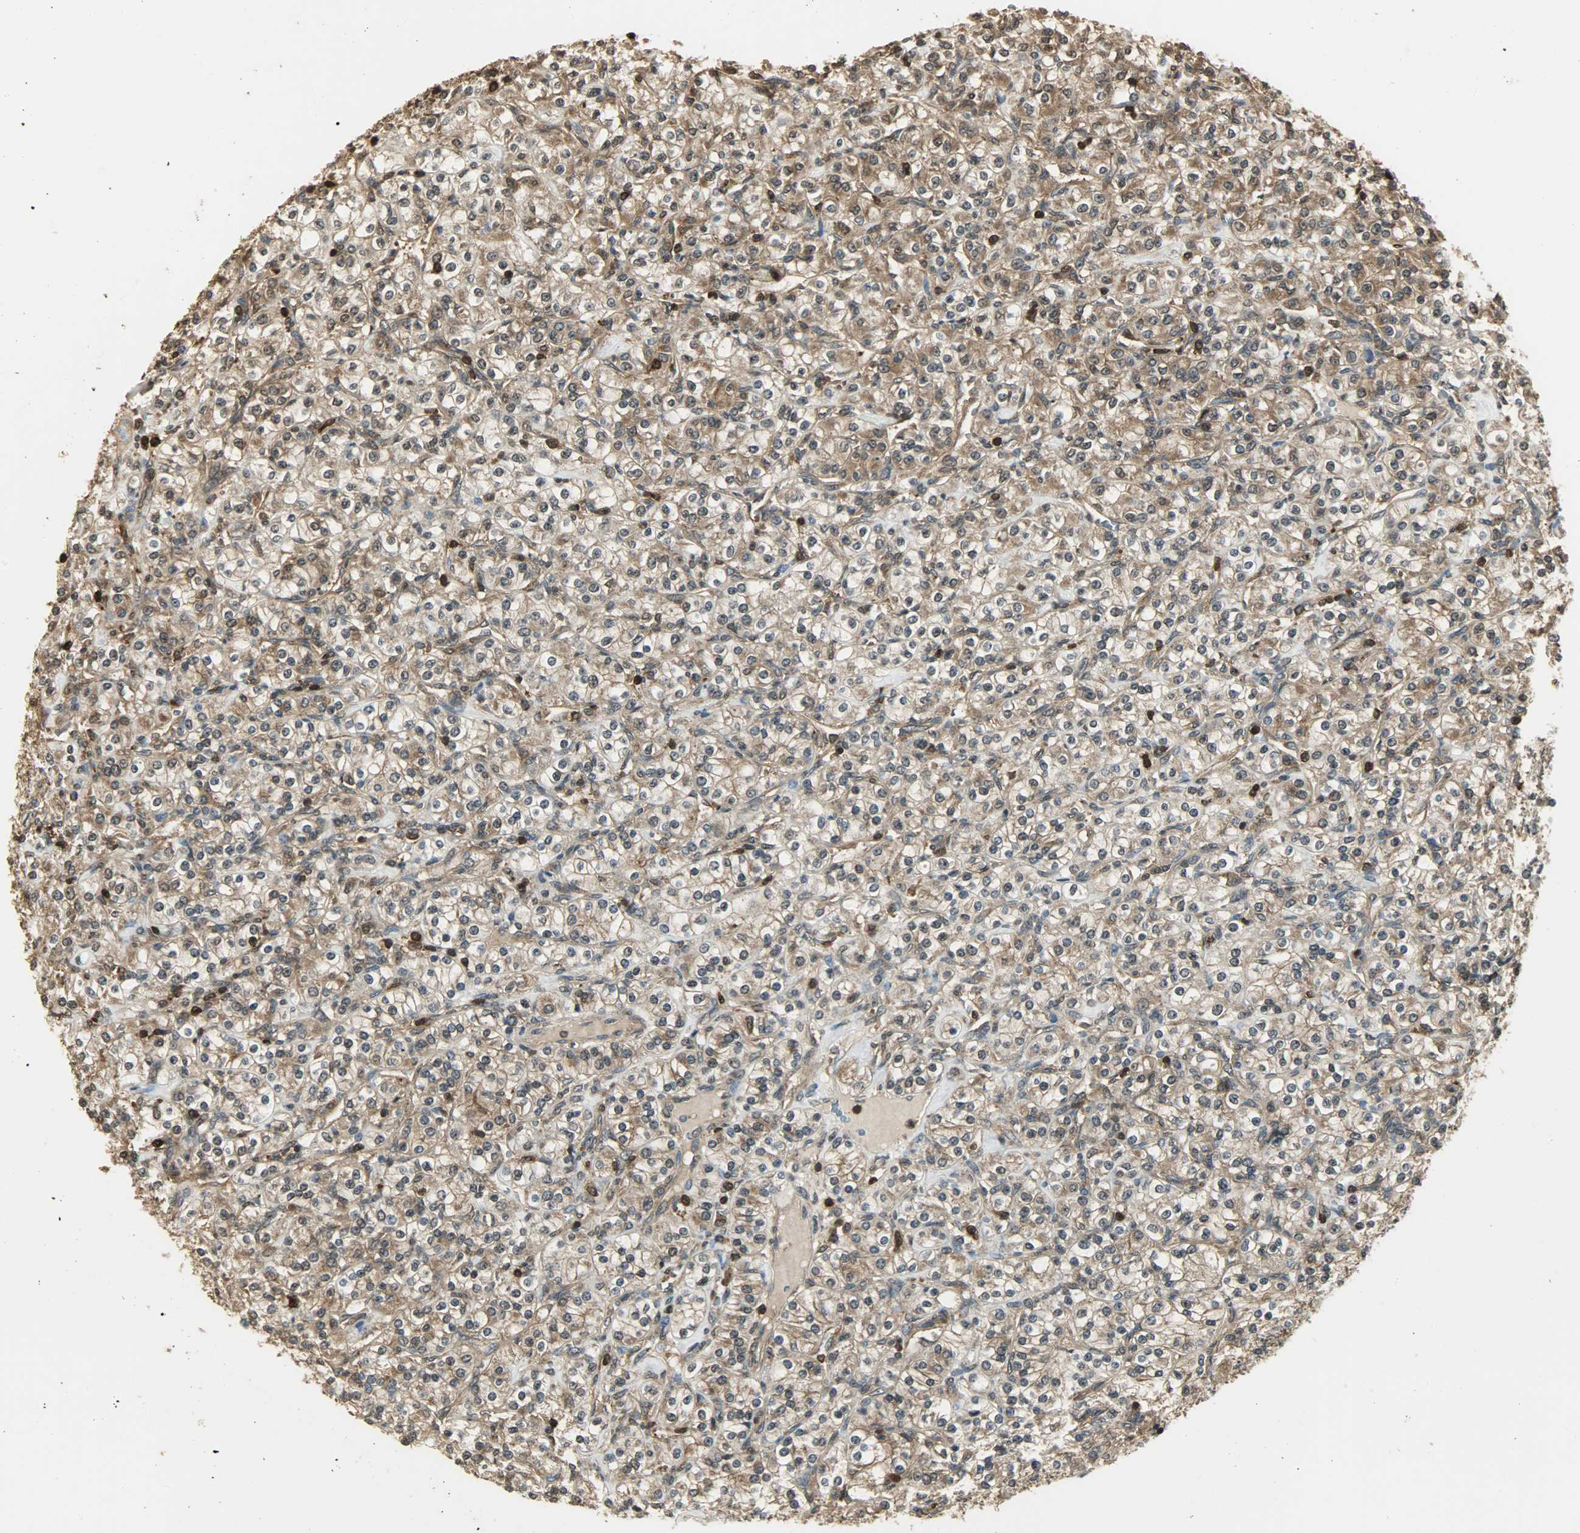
{"staining": {"intensity": "moderate", "quantity": ">75%", "location": "cytoplasmic/membranous,nuclear"}, "tissue": "renal cancer", "cell_type": "Tumor cells", "image_type": "cancer", "snomed": [{"axis": "morphology", "description": "Adenocarcinoma, NOS"}, {"axis": "topography", "description": "Kidney"}], "caption": "Renal cancer (adenocarcinoma) was stained to show a protein in brown. There is medium levels of moderate cytoplasmic/membranous and nuclear positivity in approximately >75% of tumor cells.", "gene": "YWHAZ", "patient": {"sex": "male", "age": 77}}